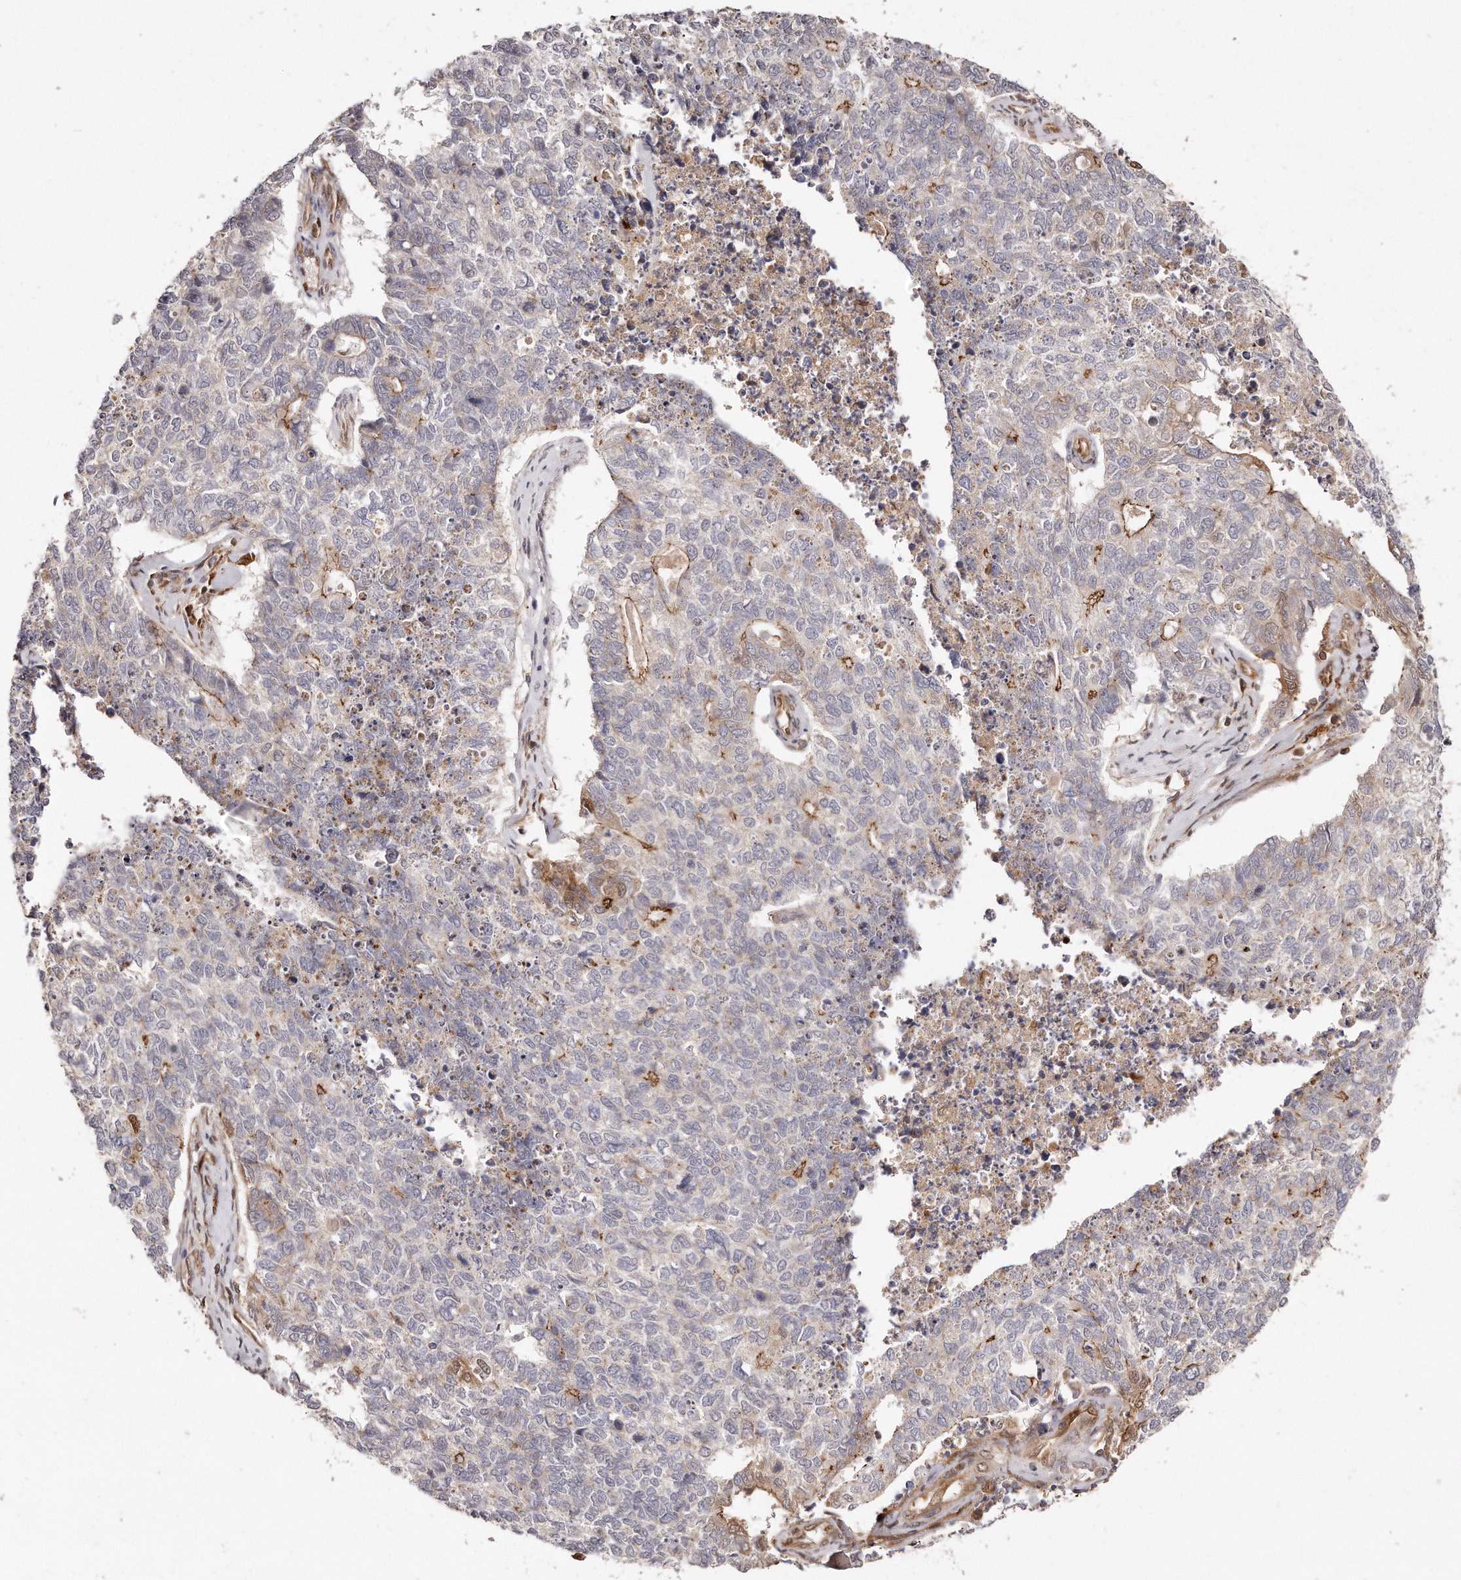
{"staining": {"intensity": "moderate", "quantity": "<25%", "location": "cytoplasmic/membranous,nuclear"}, "tissue": "cervical cancer", "cell_type": "Tumor cells", "image_type": "cancer", "snomed": [{"axis": "morphology", "description": "Squamous cell carcinoma, NOS"}, {"axis": "topography", "description": "Cervix"}], "caption": "About <25% of tumor cells in human cervical cancer display moderate cytoplasmic/membranous and nuclear protein expression as visualized by brown immunohistochemical staining.", "gene": "GBP4", "patient": {"sex": "female", "age": 63}}